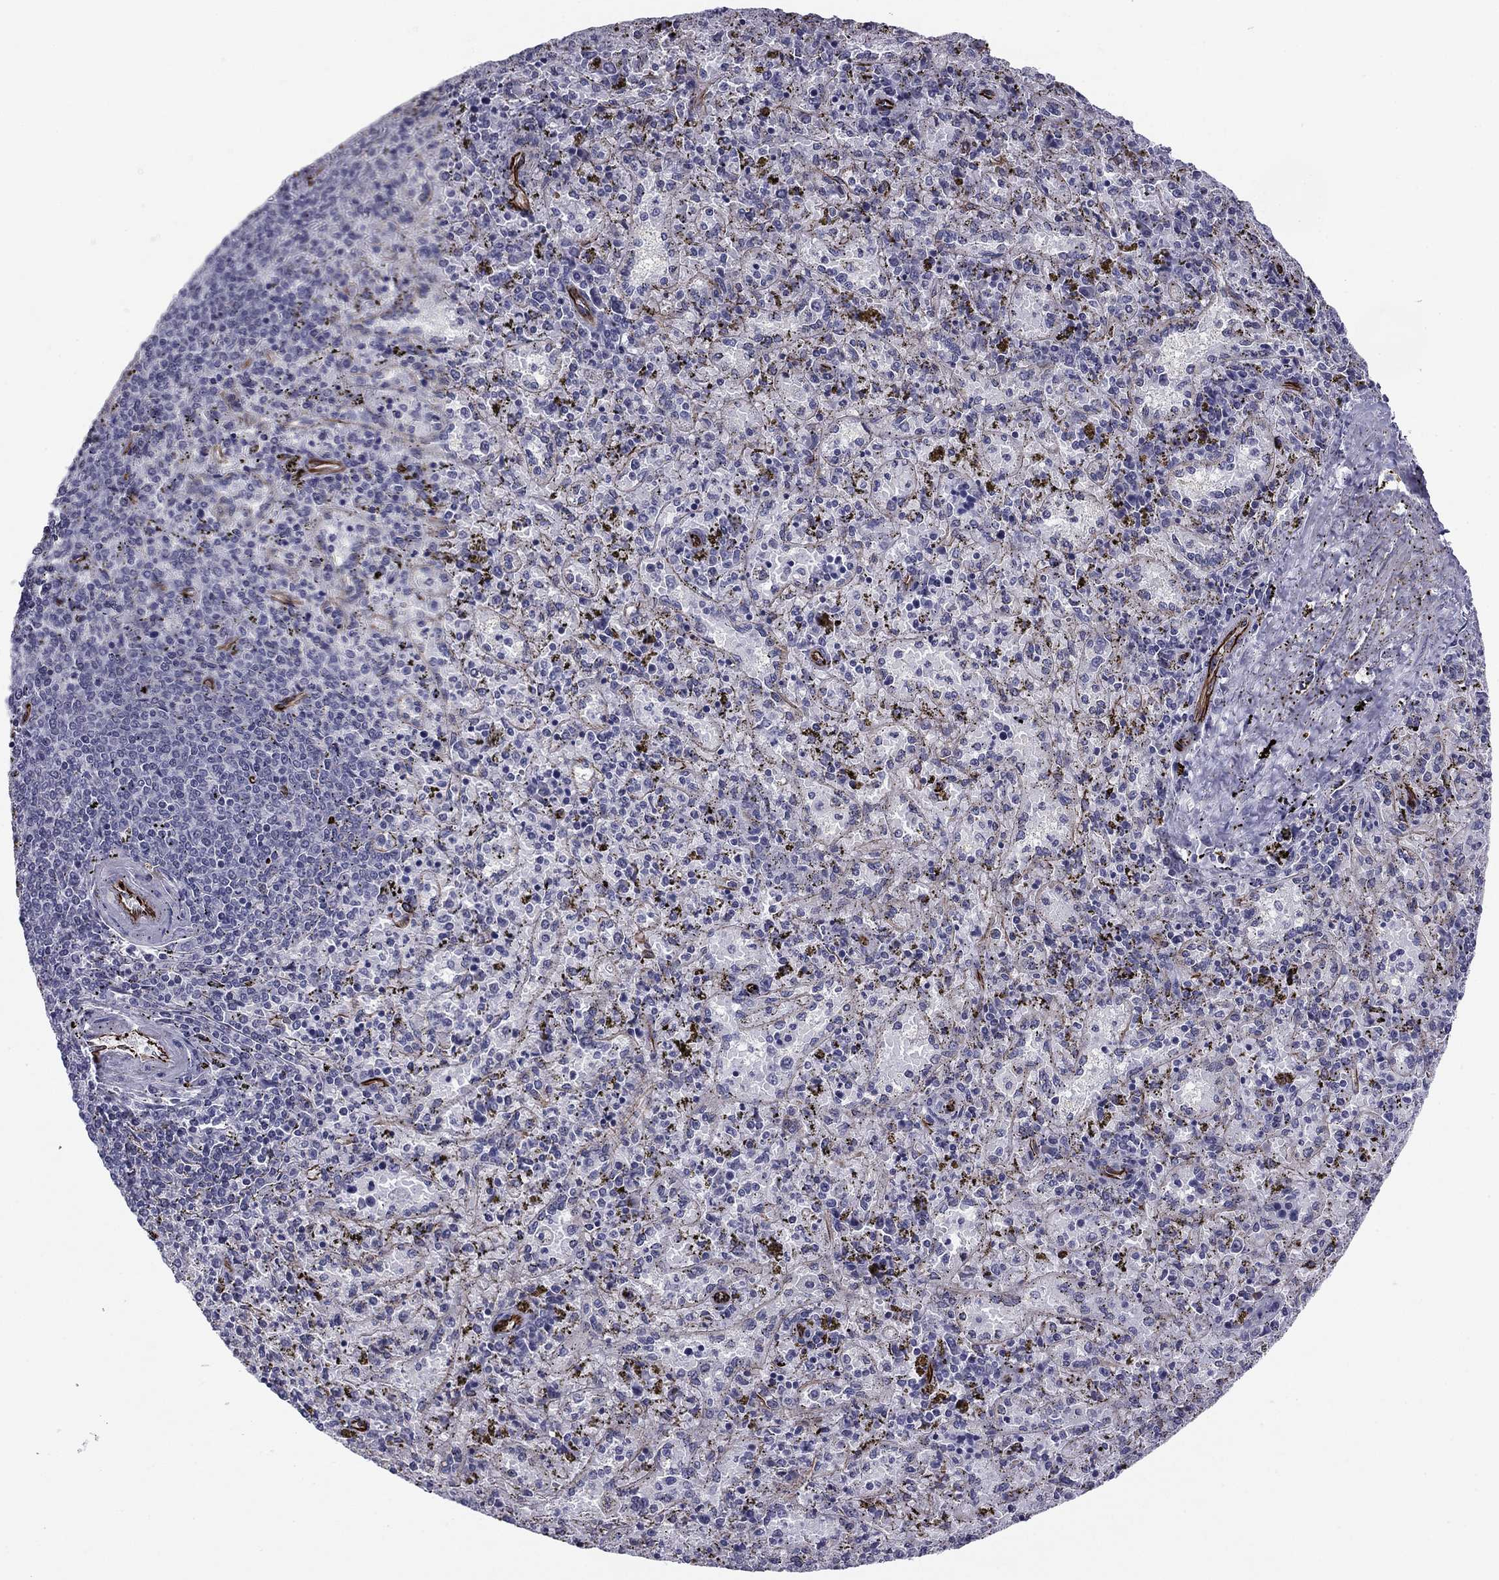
{"staining": {"intensity": "negative", "quantity": "none", "location": "none"}, "tissue": "spleen", "cell_type": "Cells in red pulp", "image_type": "normal", "snomed": [{"axis": "morphology", "description": "Normal tissue, NOS"}, {"axis": "topography", "description": "Spleen"}], "caption": "This is an immunohistochemistry (IHC) photomicrograph of benign spleen. There is no expression in cells in red pulp.", "gene": "ANKS4B", "patient": {"sex": "female", "age": 50}}